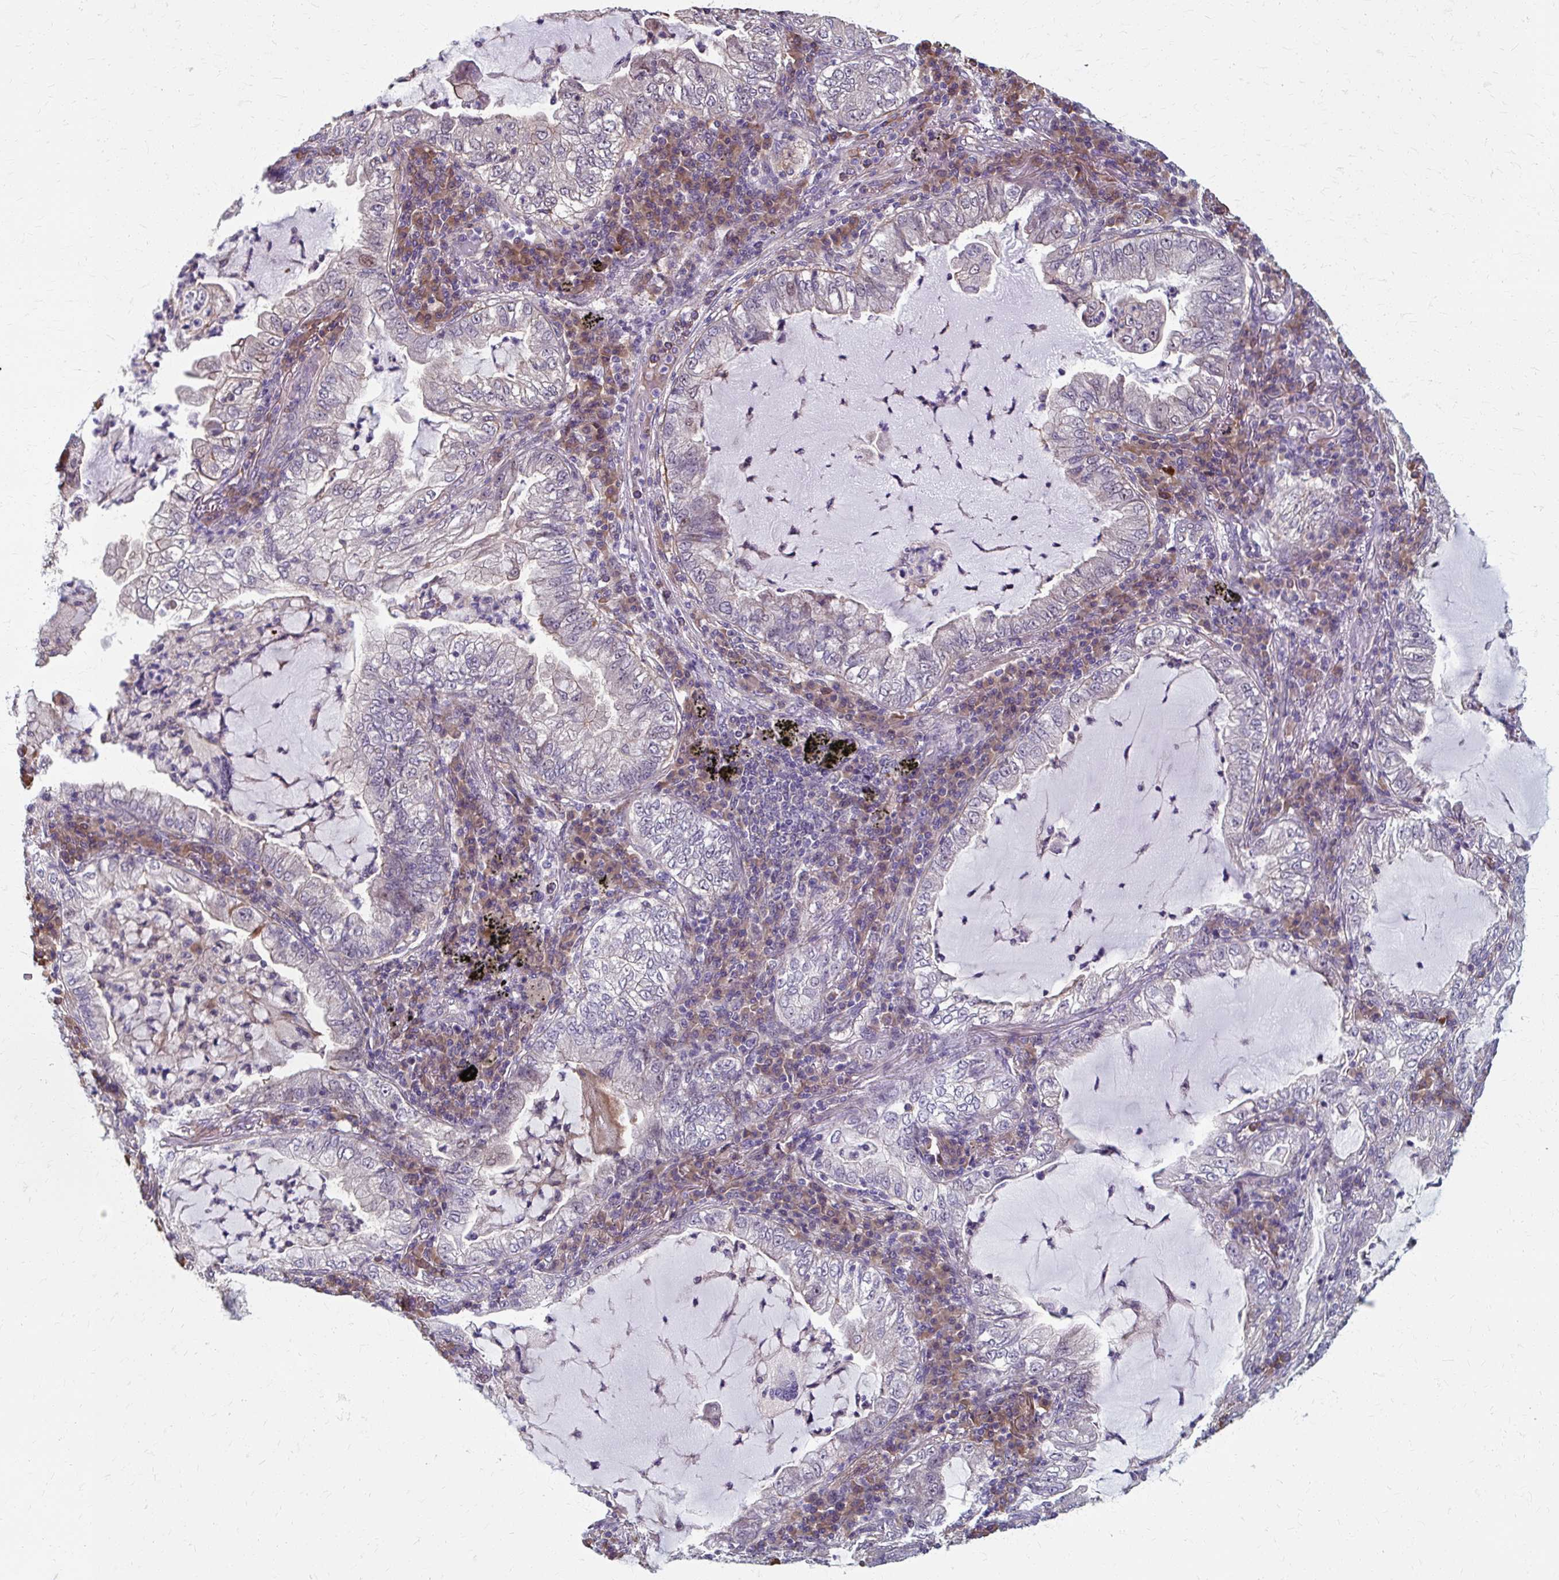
{"staining": {"intensity": "negative", "quantity": "none", "location": "none"}, "tissue": "lung cancer", "cell_type": "Tumor cells", "image_type": "cancer", "snomed": [{"axis": "morphology", "description": "Adenocarcinoma, NOS"}, {"axis": "topography", "description": "Lung"}], "caption": "Immunohistochemical staining of lung adenocarcinoma displays no significant positivity in tumor cells.", "gene": "ZNF555", "patient": {"sex": "female", "age": 73}}